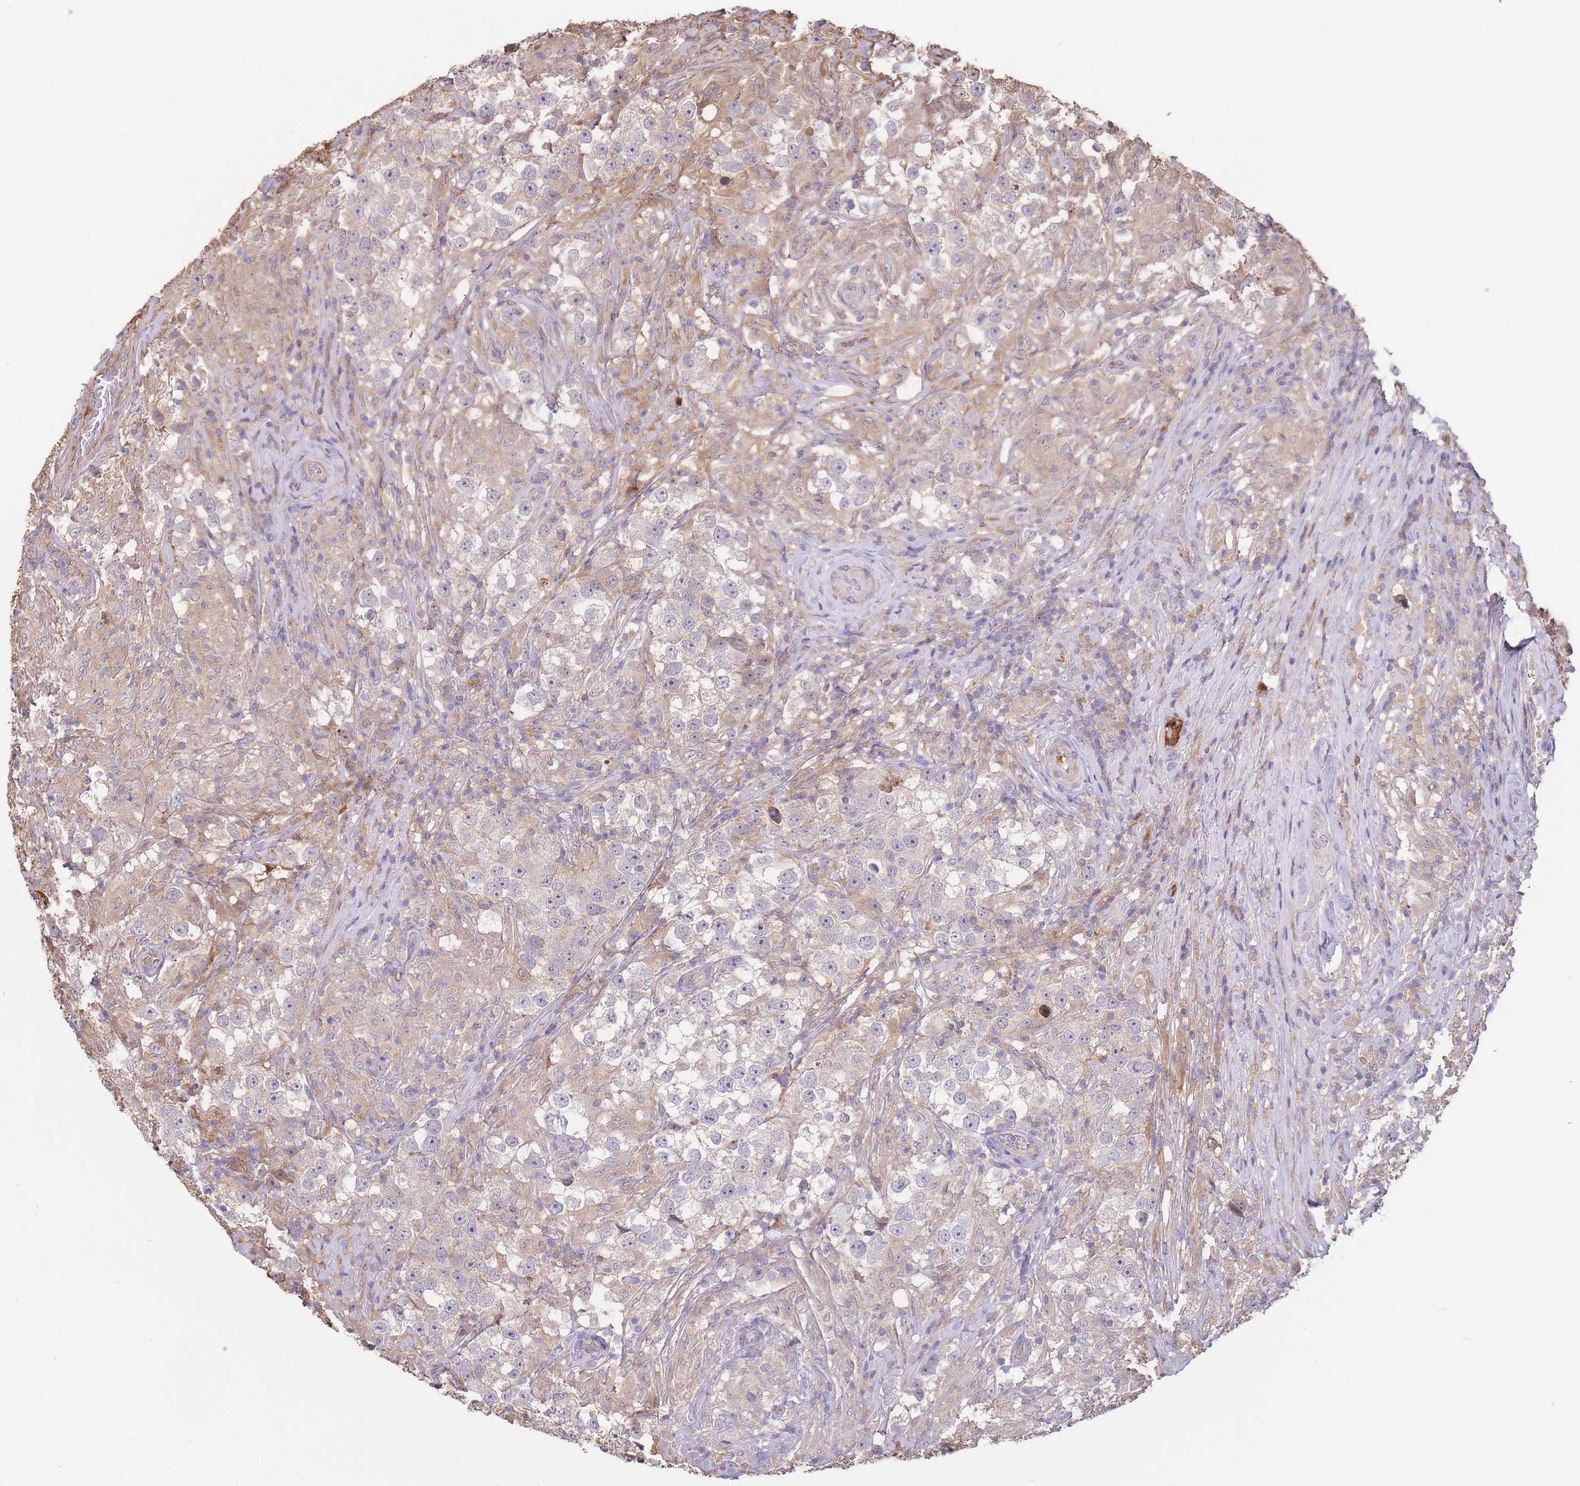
{"staining": {"intensity": "negative", "quantity": "none", "location": "none"}, "tissue": "testis cancer", "cell_type": "Tumor cells", "image_type": "cancer", "snomed": [{"axis": "morphology", "description": "Seminoma, NOS"}, {"axis": "topography", "description": "Testis"}], "caption": "Immunohistochemical staining of human testis seminoma exhibits no significant staining in tumor cells.", "gene": "ZNF304", "patient": {"sex": "male", "age": 46}}